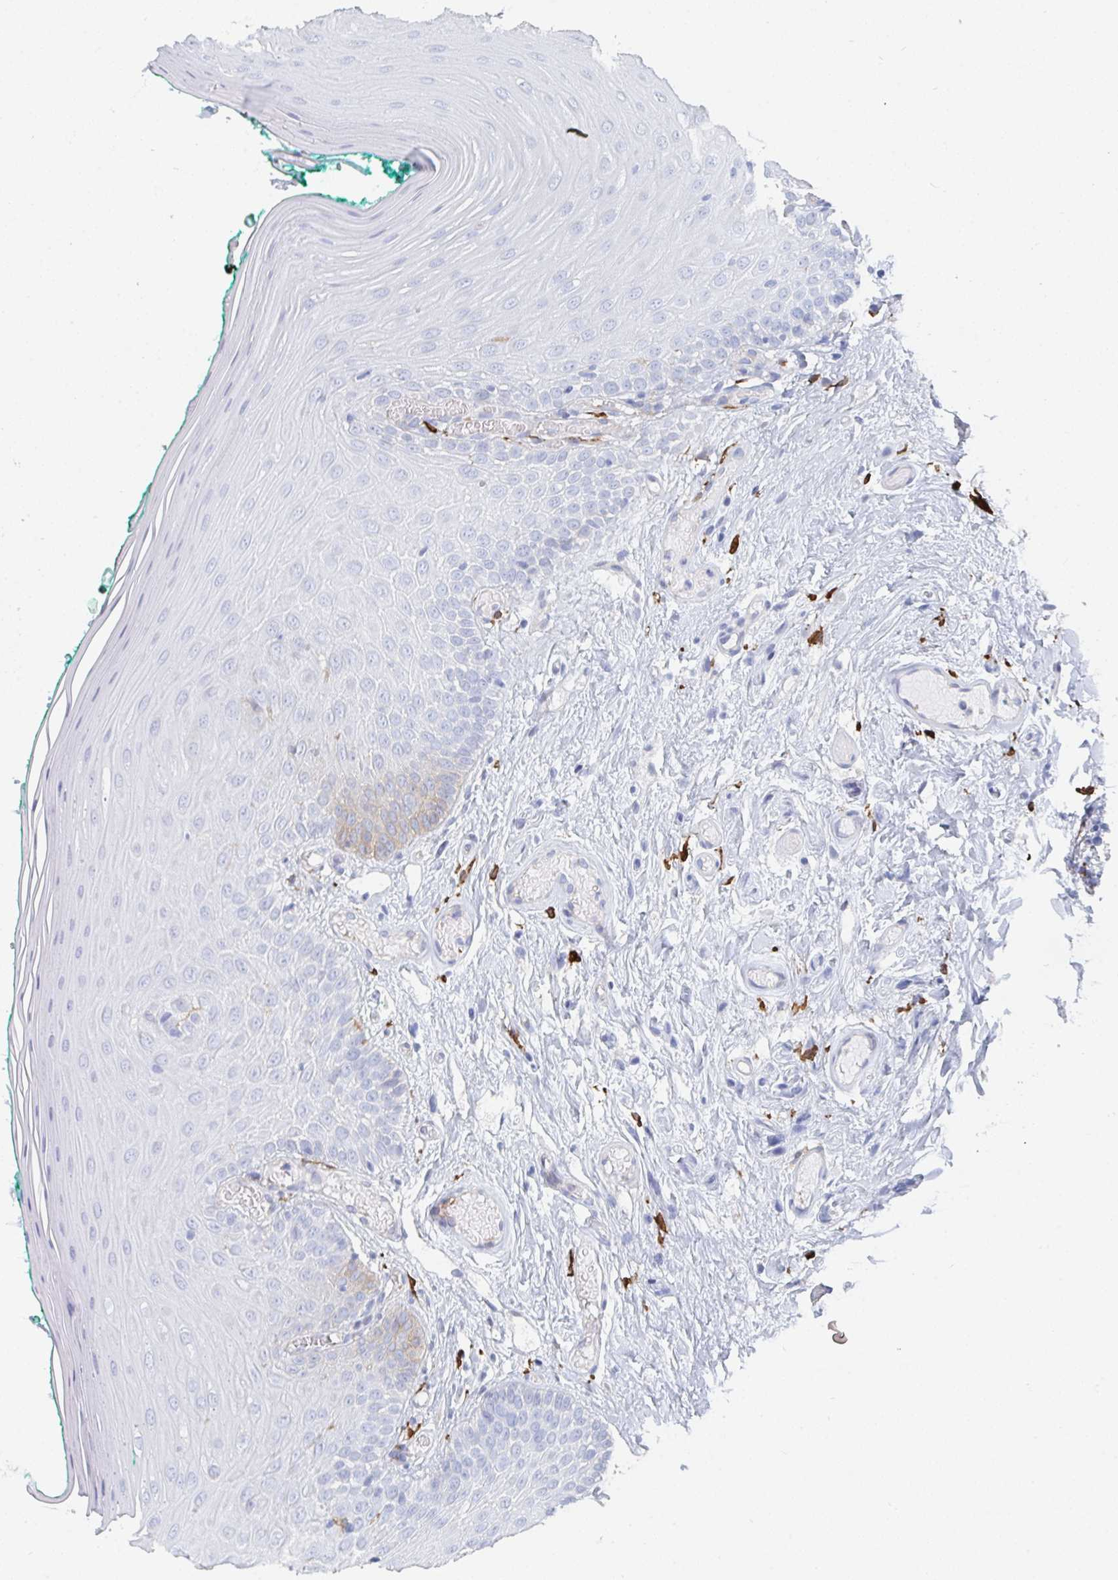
{"staining": {"intensity": "negative", "quantity": "none", "location": "none"}, "tissue": "oral mucosa", "cell_type": "Squamous epithelial cells", "image_type": "normal", "snomed": [{"axis": "morphology", "description": "Normal tissue, NOS"}, {"axis": "topography", "description": "Oral tissue"}], "caption": "Squamous epithelial cells show no significant protein staining in unremarkable oral mucosa. (DAB immunohistochemistry visualized using brightfield microscopy, high magnification).", "gene": "DAB2", "patient": {"sex": "female", "age": 40}}